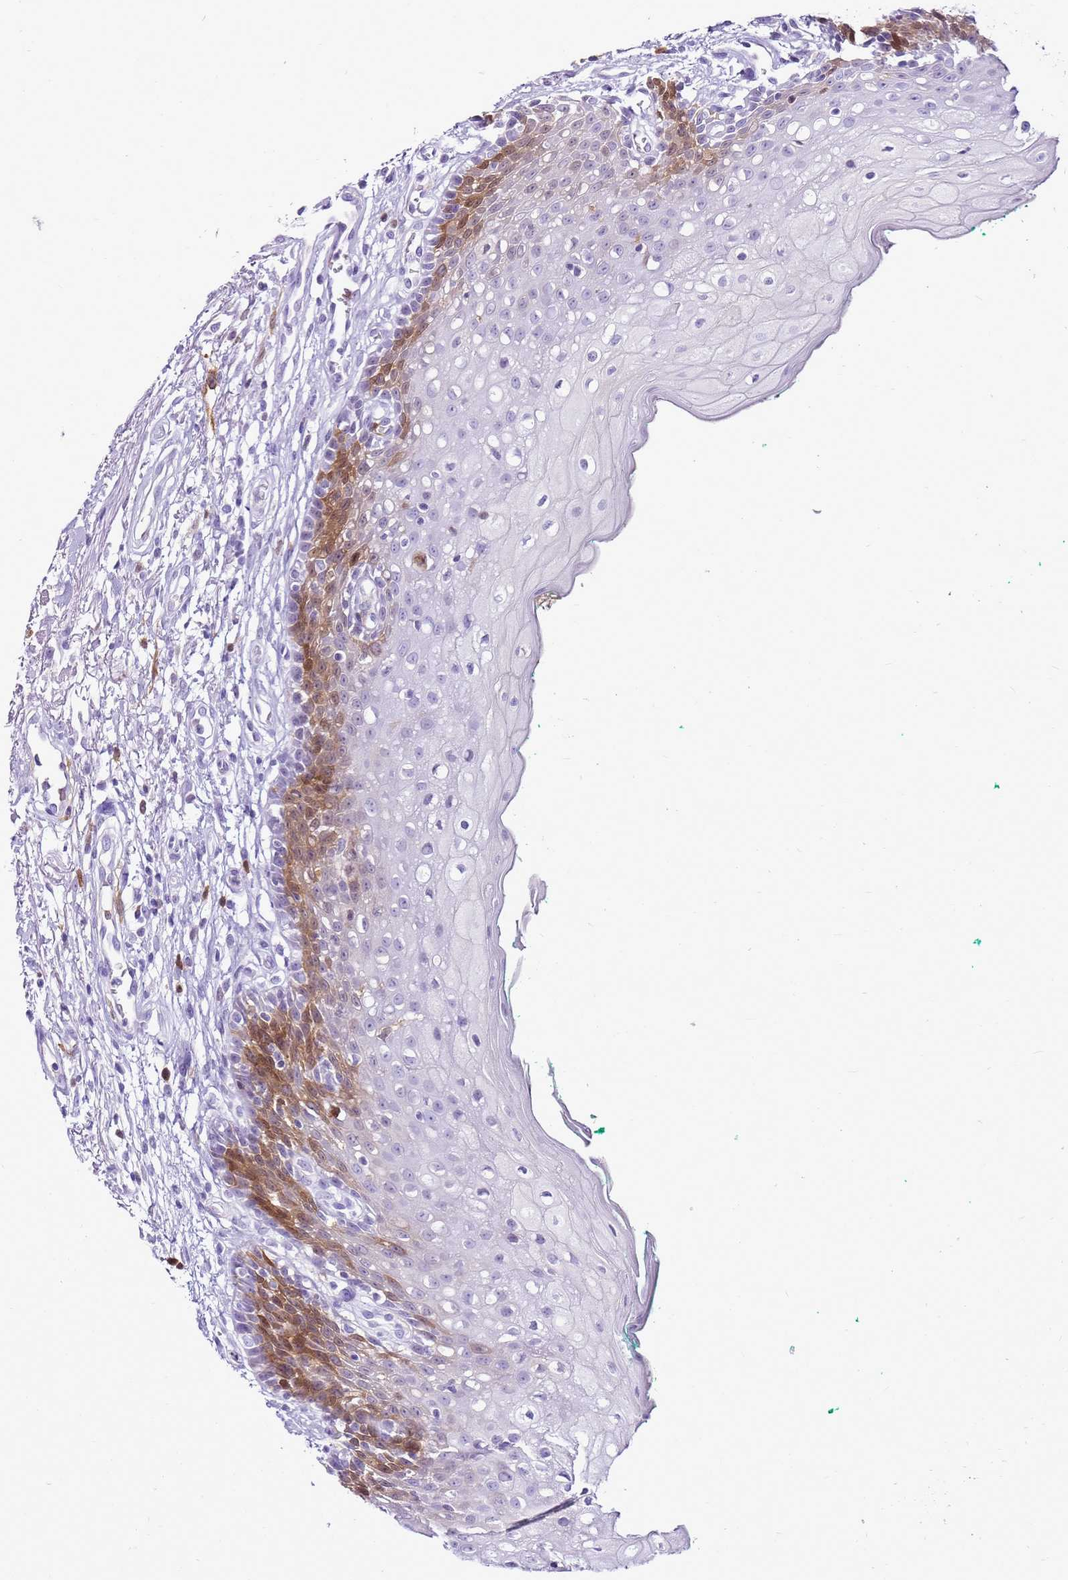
{"staining": {"intensity": "strong", "quantity": "<25%", "location": "cytoplasmic/membranous"}, "tissue": "oral mucosa", "cell_type": "Squamous epithelial cells", "image_type": "normal", "snomed": [{"axis": "morphology", "description": "Normal tissue, NOS"}, {"axis": "morphology", "description": "Squamous cell carcinoma, NOS"}, {"axis": "topography", "description": "Oral tissue"}, {"axis": "topography", "description": "Tounge, NOS"}, {"axis": "topography", "description": "Head-Neck"}], "caption": "An immunohistochemistry histopathology image of unremarkable tissue is shown. Protein staining in brown highlights strong cytoplasmic/membranous positivity in oral mucosa within squamous epithelial cells. The staining was performed using DAB (3,3'-diaminobenzidine) to visualize the protein expression in brown, while the nuclei were stained in blue with hematoxylin (Magnification: 20x).", "gene": "SPC25", "patient": {"sex": "male", "age": 79}}